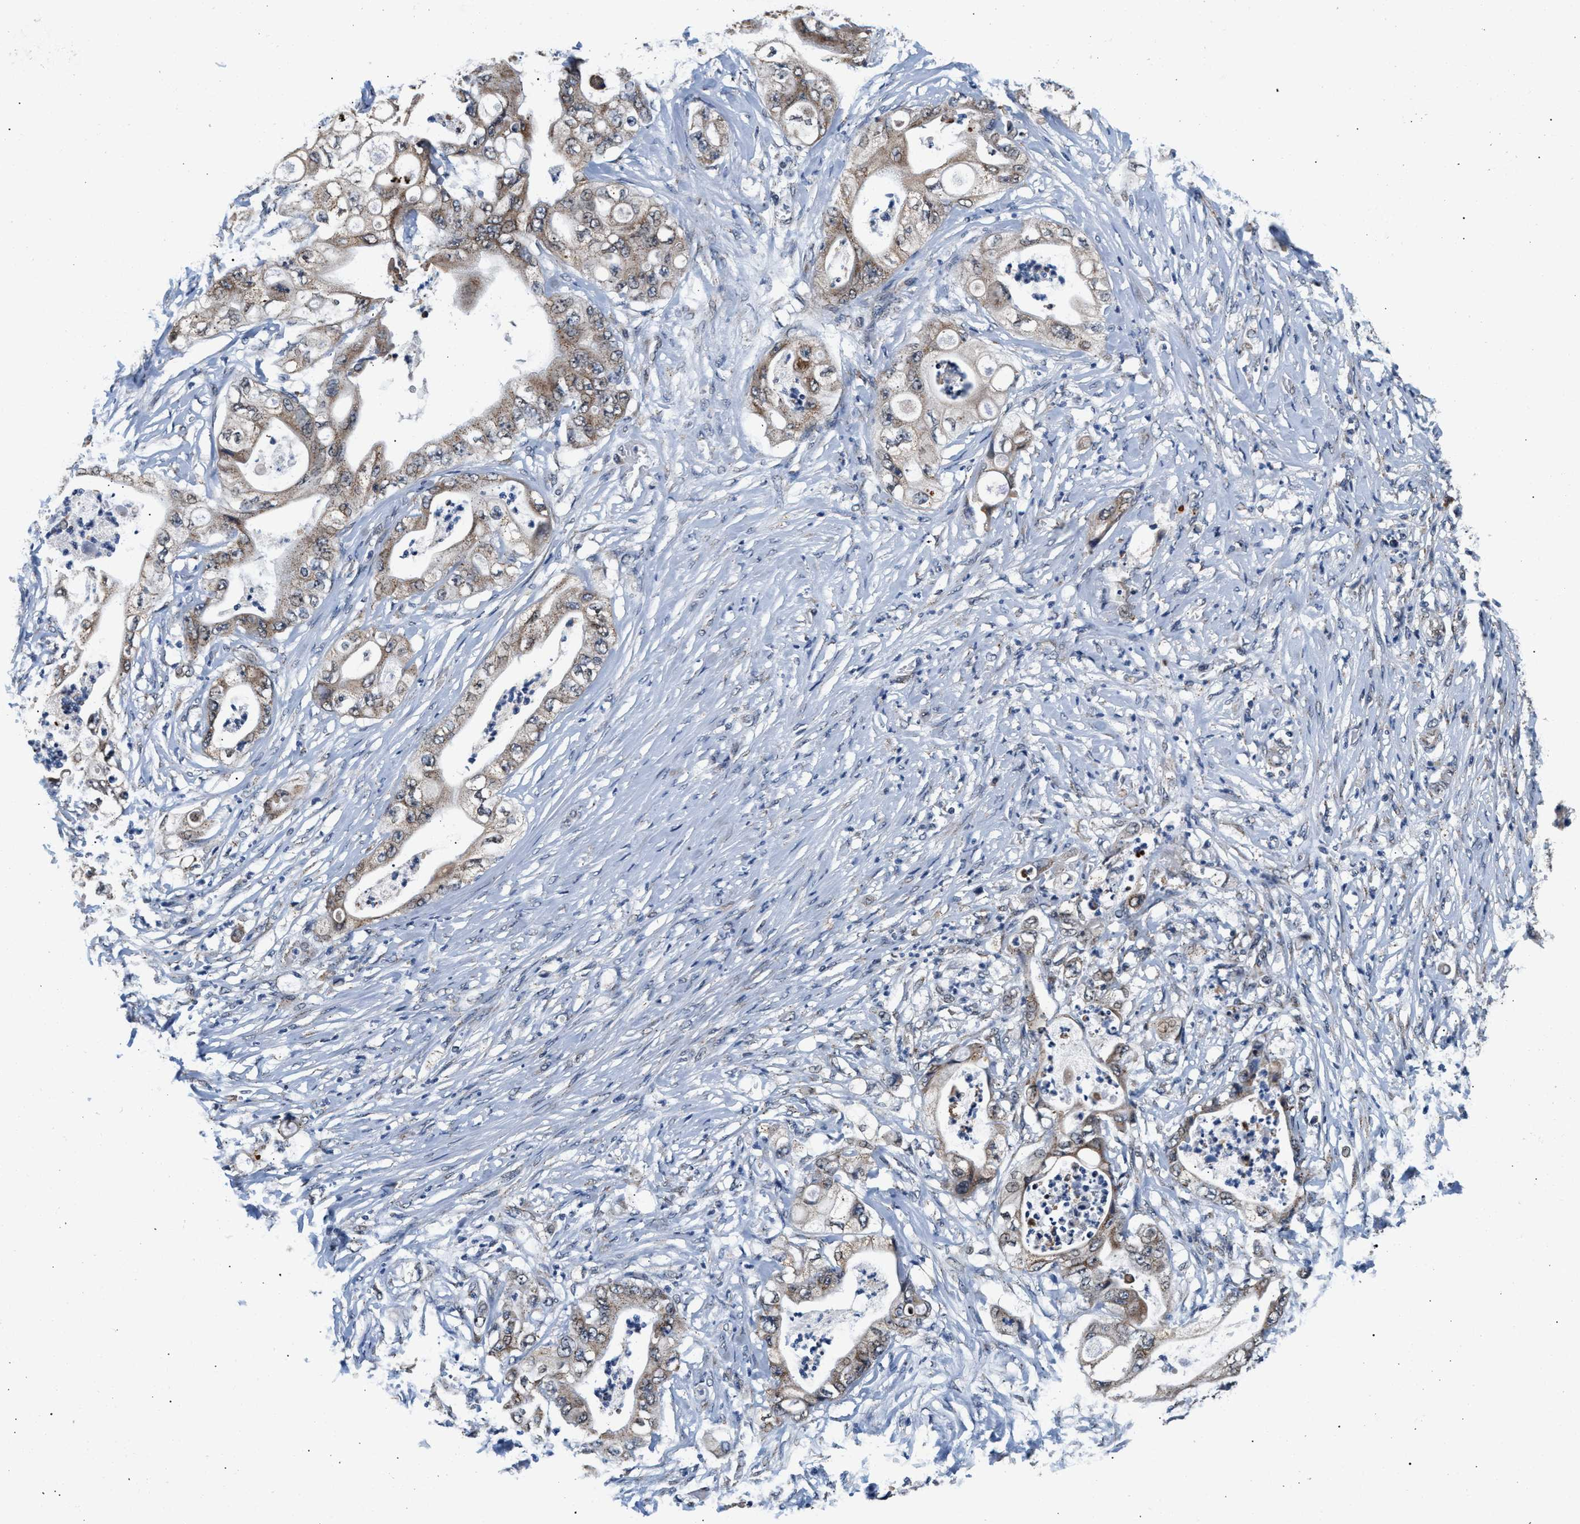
{"staining": {"intensity": "weak", "quantity": ">75%", "location": "cytoplasmic/membranous"}, "tissue": "stomach cancer", "cell_type": "Tumor cells", "image_type": "cancer", "snomed": [{"axis": "morphology", "description": "Adenocarcinoma, NOS"}, {"axis": "topography", "description": "Stomach"}], "caption": "Immunohistochemistry of stomach cancer (adenocarcinoma) displays low levels of weak cytoplasmic/membranous expression in about >75% of tumor cells.", "gene": "KCNMB2", "patient": {"sex": "female", "age": 73}}